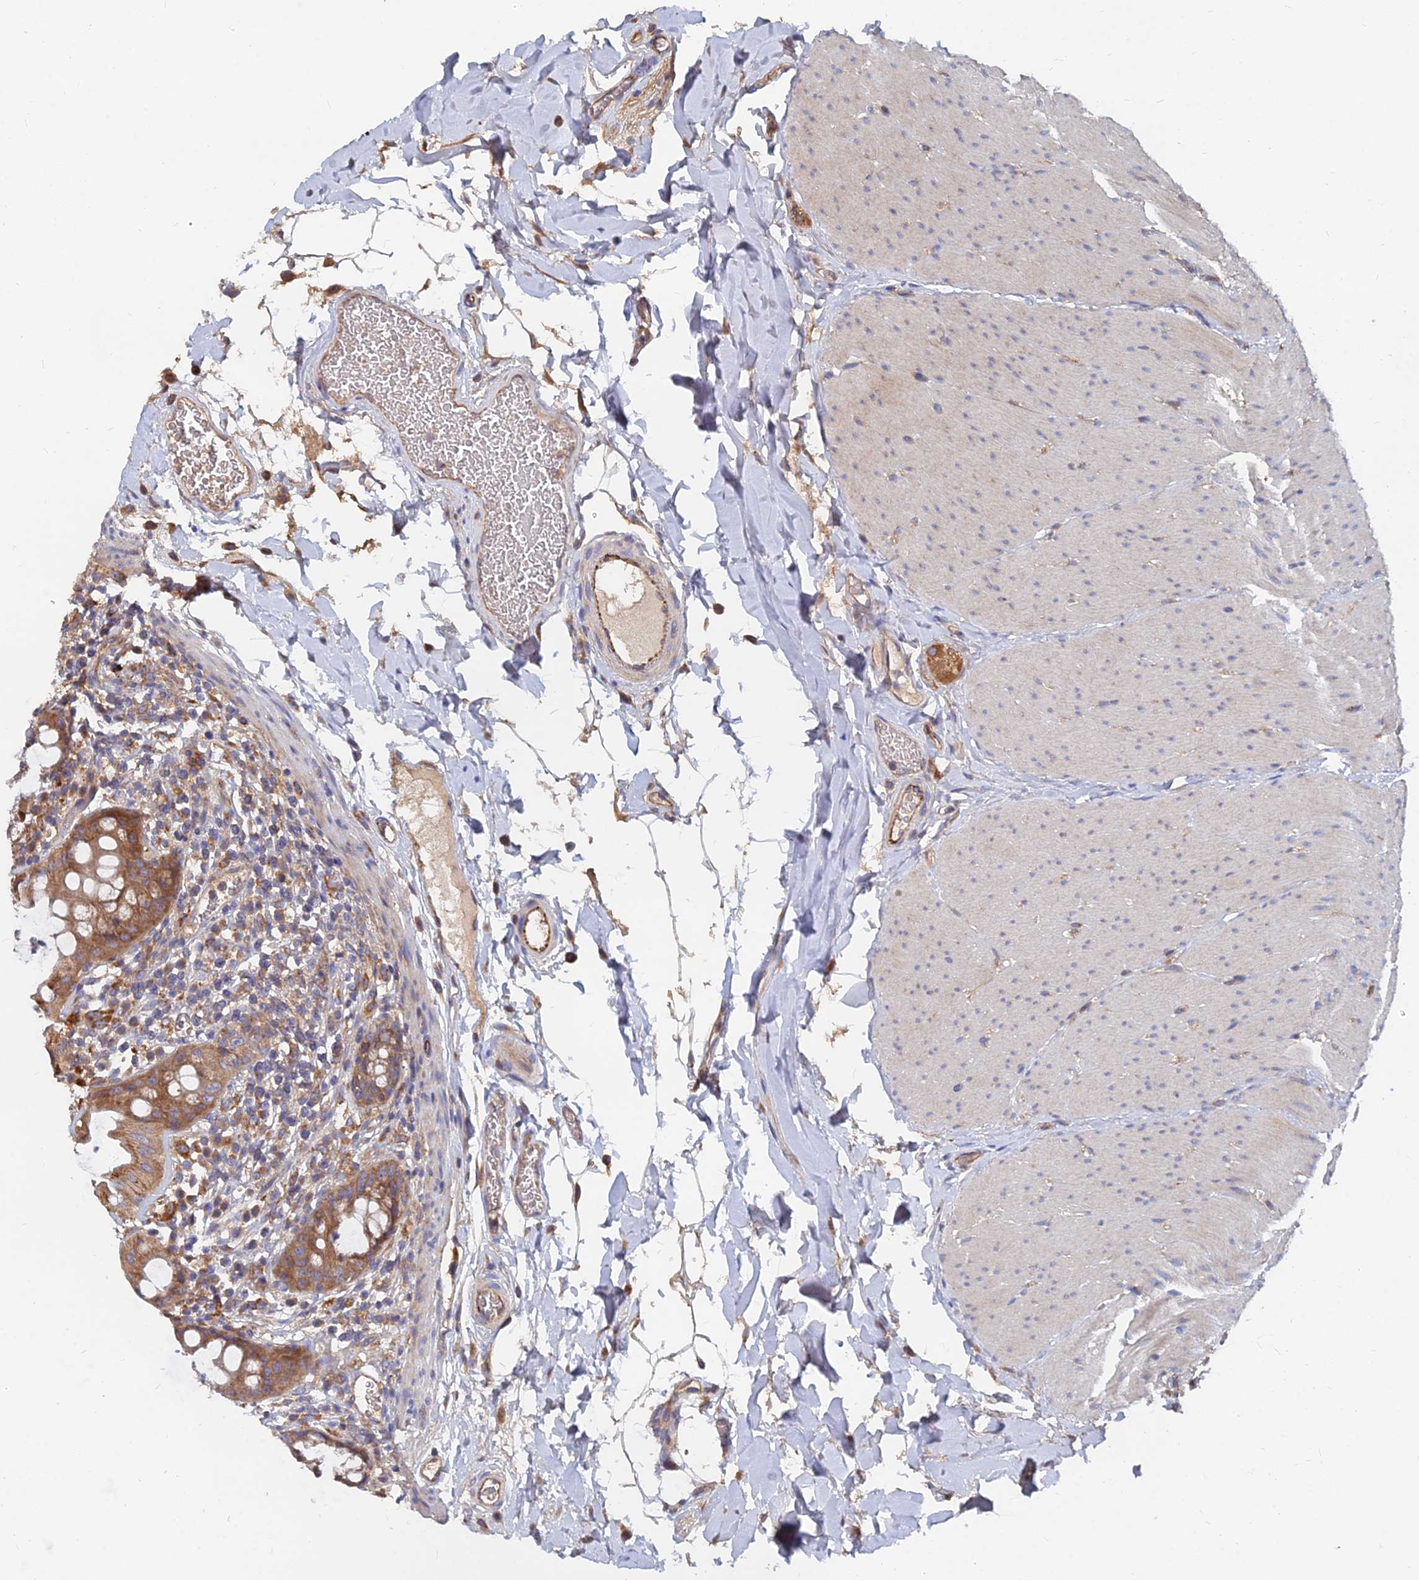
{"staining": {"intensity": "moderate", "quantity": ">75%", "location": "cytoplasmic/membranous"}, "tissue": "rectum", "cell_type": "Glandular cells", "image_type": "normal", "snomed": [{"axis": "morphology", "description": "Normal tissue, NOS"}, {"axis": "topography", "description": "Rectum"}], "caption": "Immunohistochemical staining of benign rectum reveals >75% levels of moderate cytoplasmic/membranous protein positivity in approximately >75% of glandular cells. The staining was performed using DAB, with brown indicating positive protein expression. Nuclei are stained blue with hematoxylin.", "gene": "CCZ1B", "patient": {"sex": "female", "age": 57}}